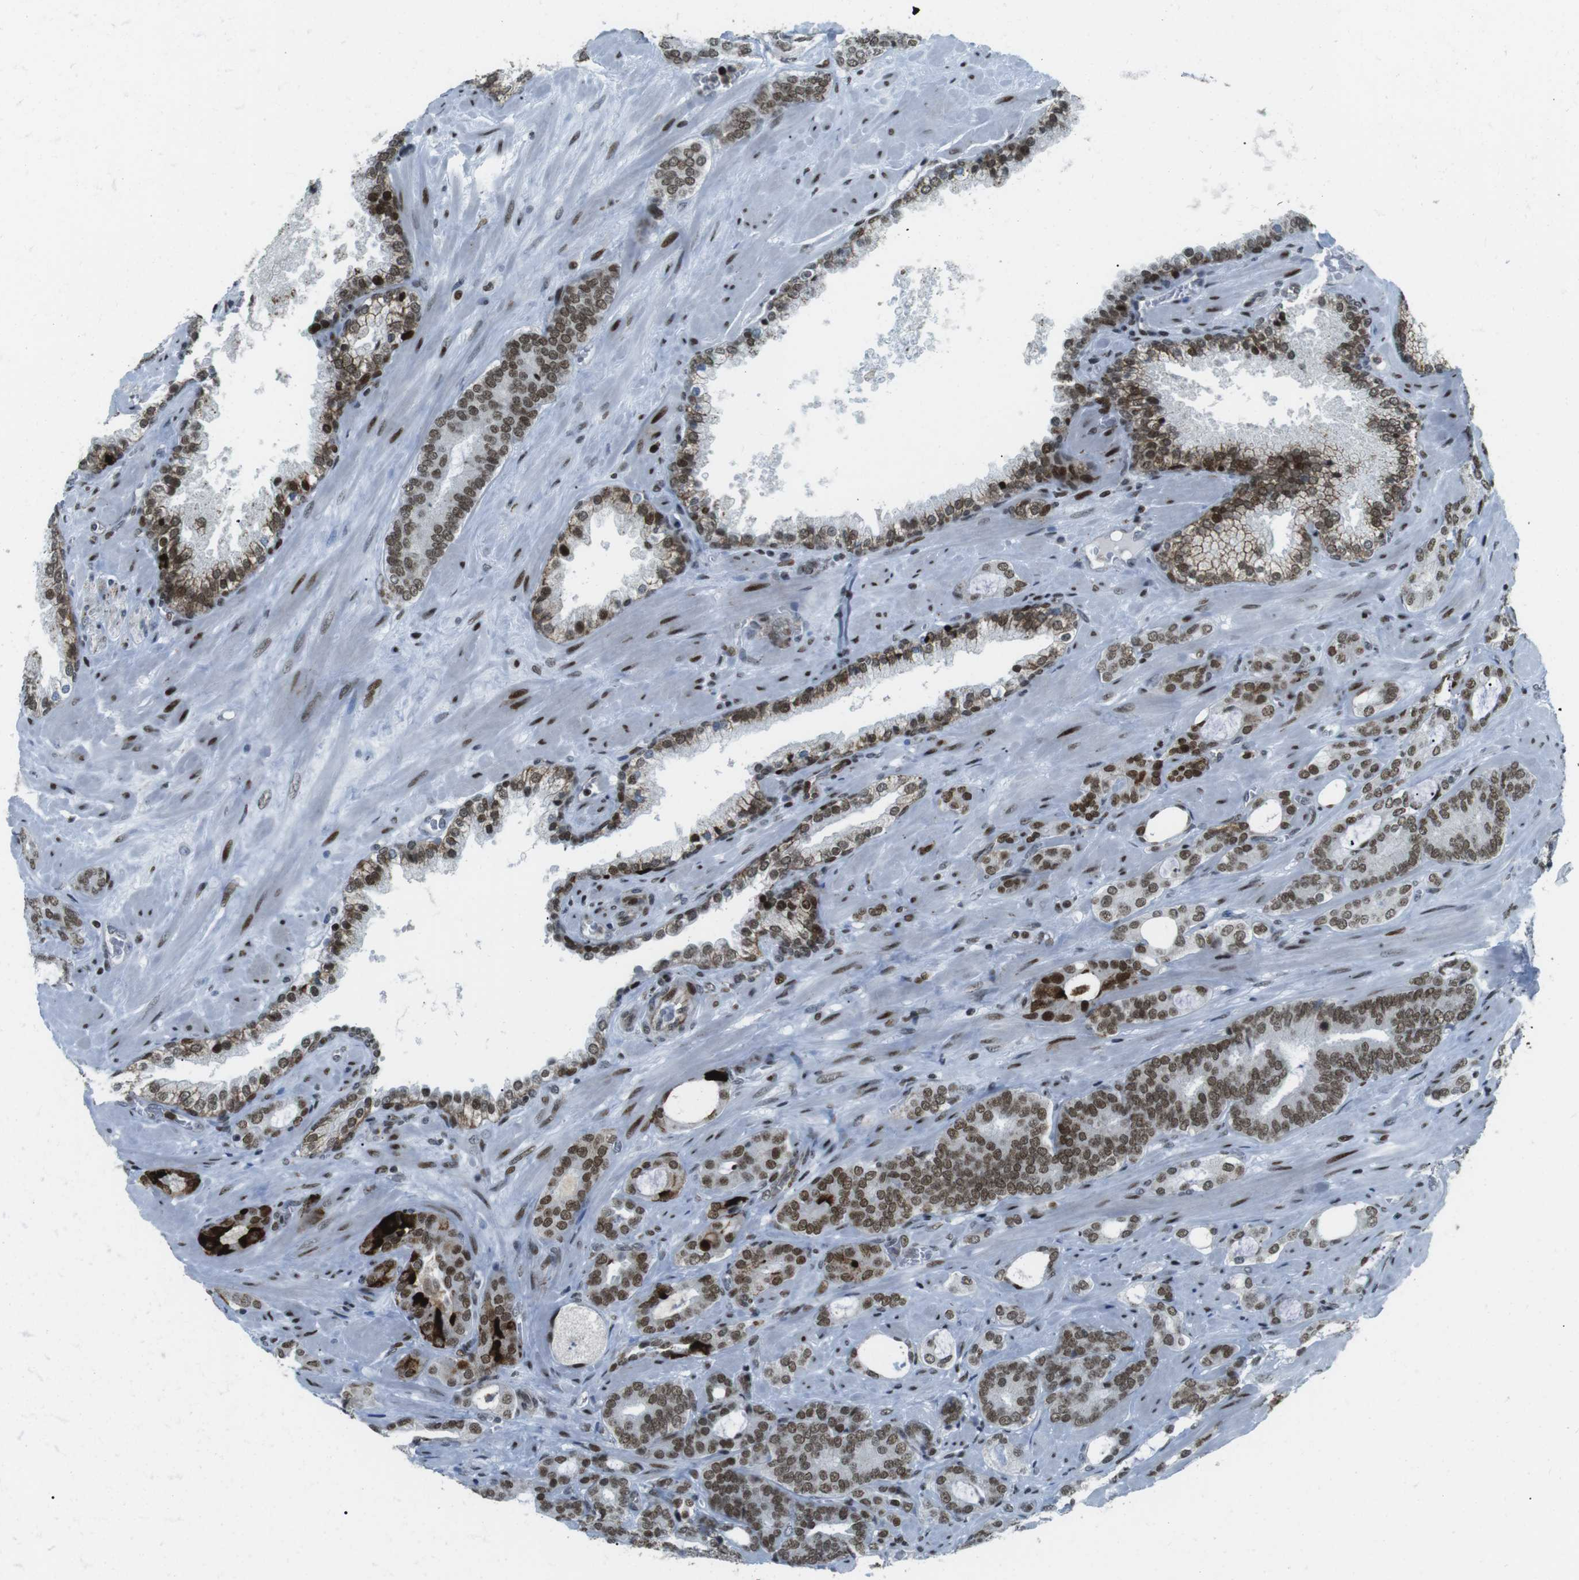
{"staining": {"intensity": "moderate", "quantity": "25%-75%", "location": "nuclear"}, "tissue": "prostate cancer", "cell_type": "Tumor cells", "image_type": "cancer", "snomed": [{"axis": "morphology", "description": "Adenocarcinoma, Low grade"}, {"axis": "topography", "description": "Prostate"}], "caption": "Prostate adenocarcinoma (low-grade) stained with DAB IHC shows medium levels of moderate nuclear positivity in about 25%-75% of tumor cells. (DAB (3,3'-diaminobenzidine) = brown stain, brightfield microscopy at high magnification).", "gene": "ARID1A", "patient": {"sex": "male", "age": 63}}